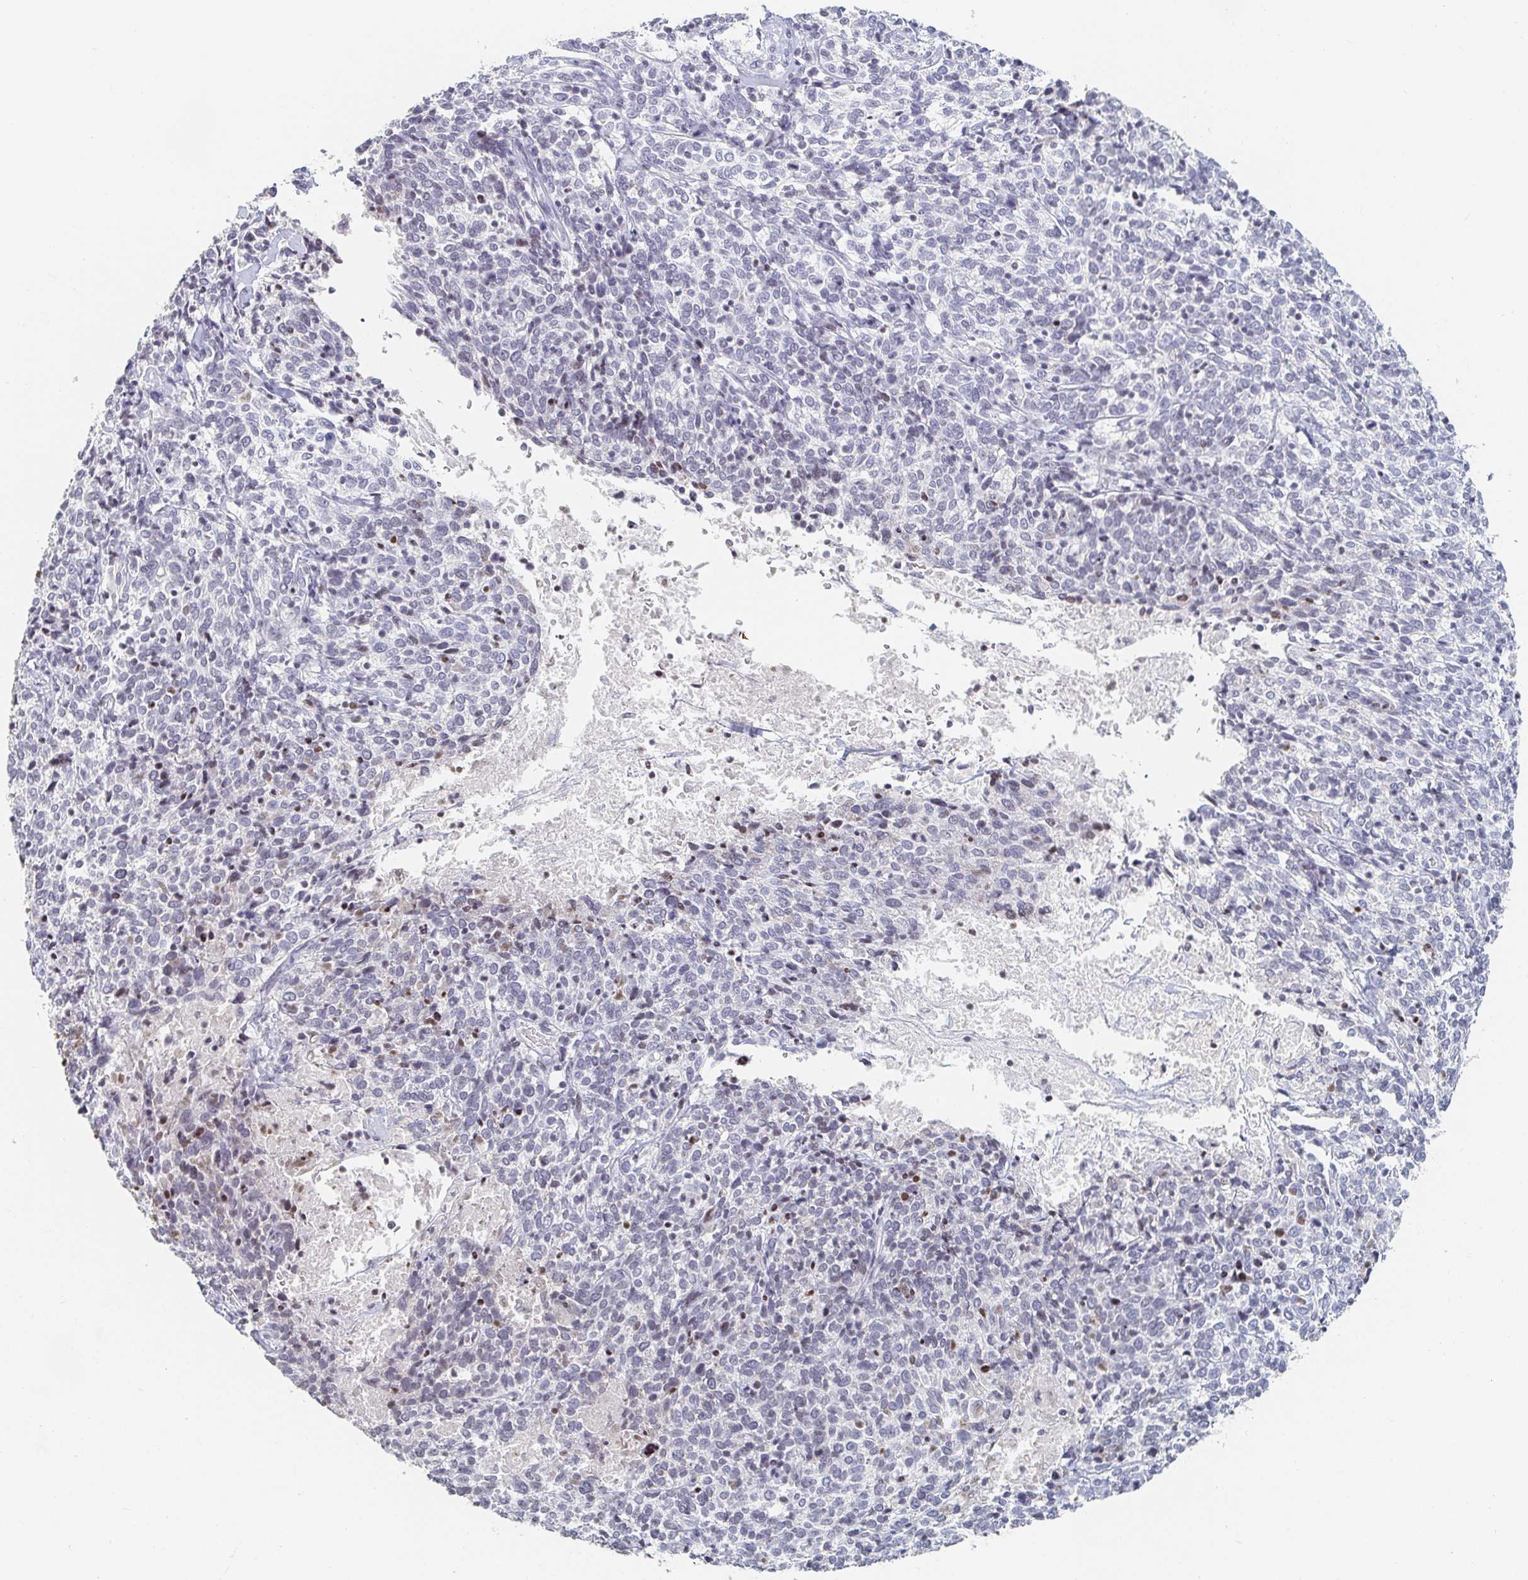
{"staining": {"intensity": "negative", "quantity": "none", "location": "none"}, "tissue": "cervical cancer", "cell_type": "Tumor cells", "image_type": "cancer", "snomed": [{"axis": "morphology", "description": "Squamous cell carcinoma, NOS"}, {"axis": "topography", "description": "Cervix"}], "caption": "IHC of human cervical cancer (squamous cell carcinoma) shows no positivity in tumor cells. (Brightfield microscopy of DAB IHC at high magnification).", "gene": "NME9", "patient": {"sex": "female", "age": 46}}